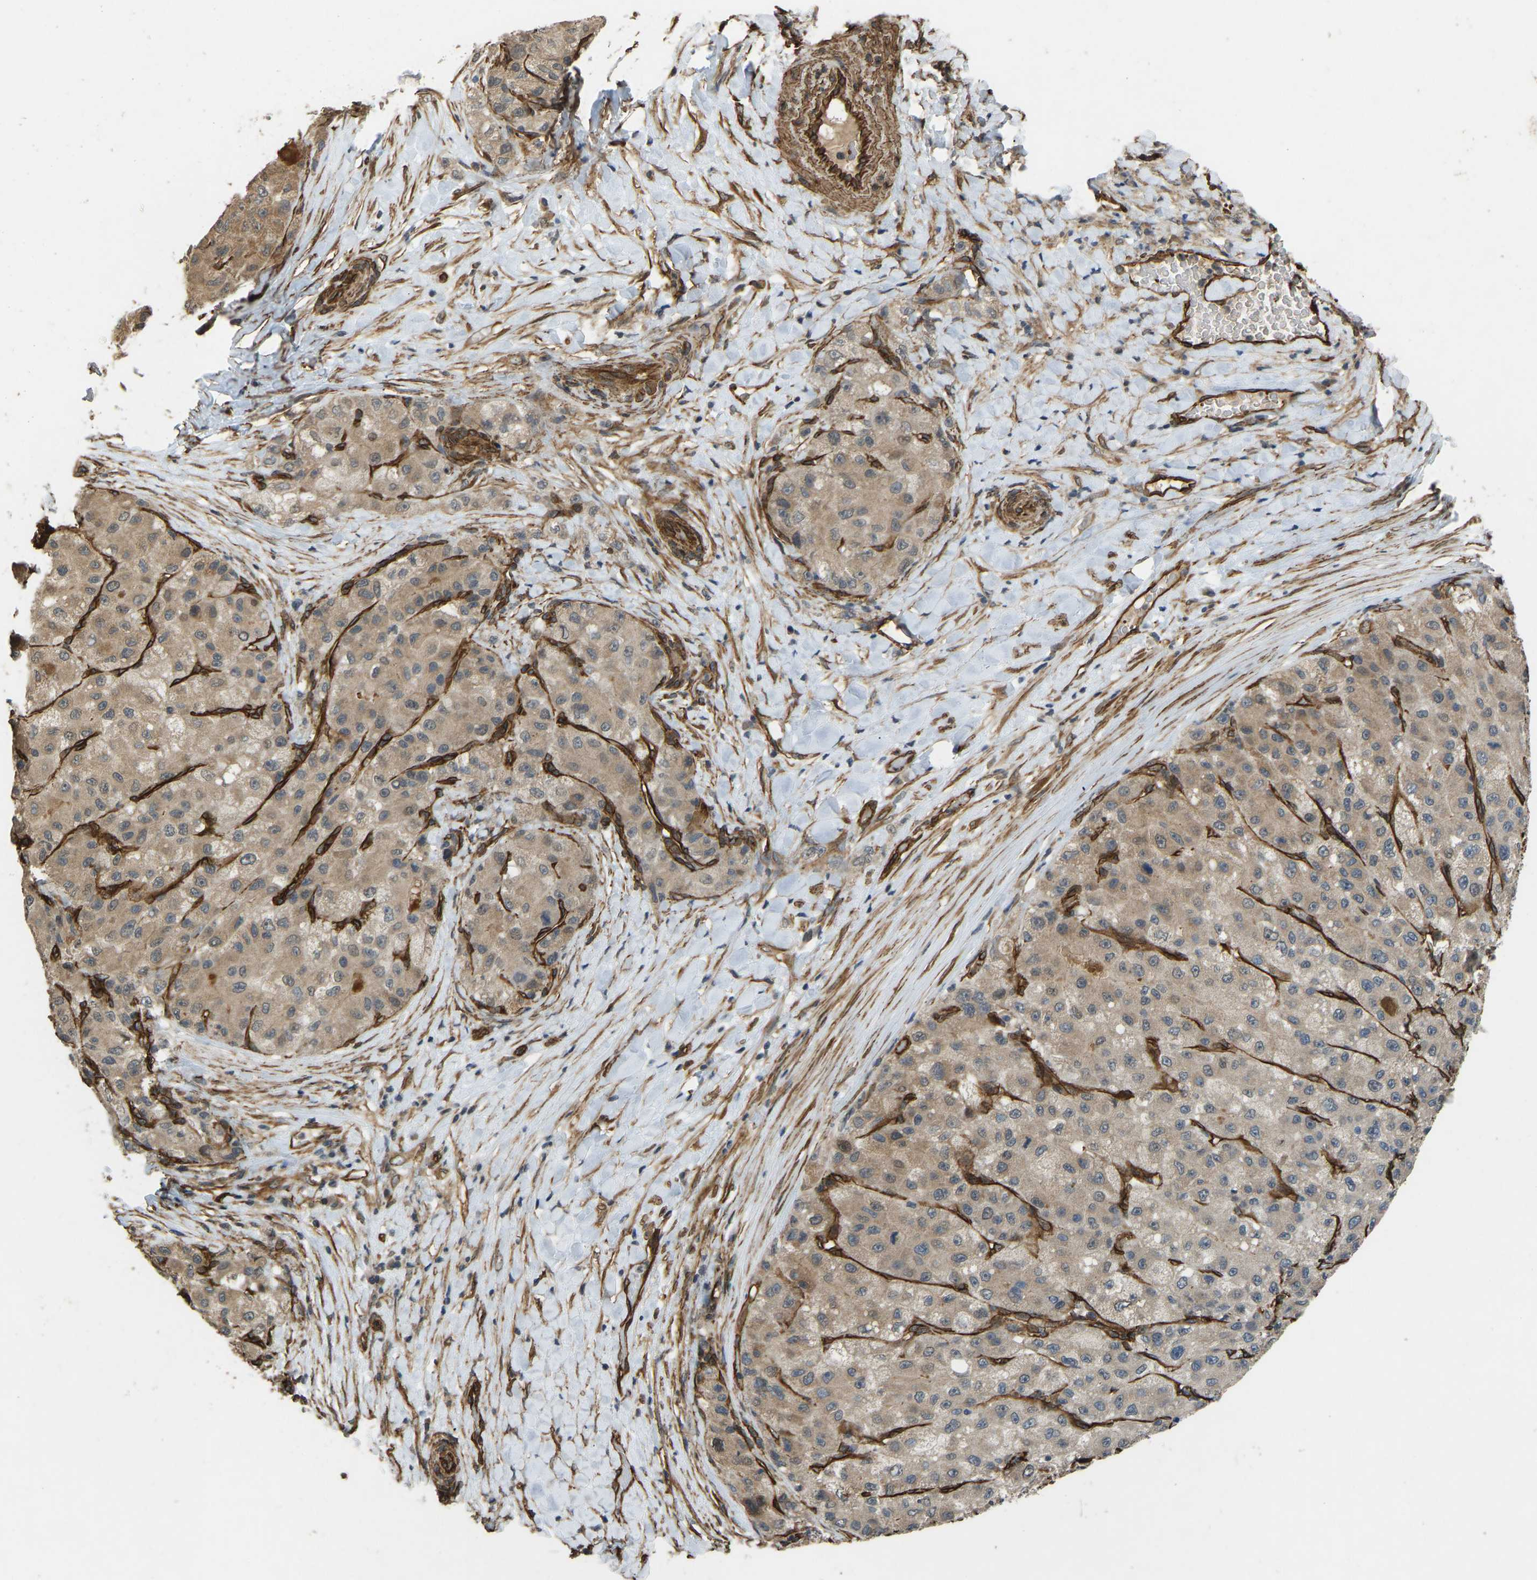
{"staining": {"intensity": "moderate", "quantity": ">75%", "location": "cytoplasmic/membranous"}, "tissue": "liver cancer", "cell_type": "Tumor cells", "image_type": "cancer", "snomed": [{"axis": "morphology", "description": "Carcinoma, Hepatocellular, NOS"}, {"axis": "topography", "description": "Liver"}], "caption": "Liver cancer (hepatocellular carcinoma) stained with immunohistochemistry reveals moderate cytoplasmic/membranous positivity in about >75% of tumor cells.", "gene": "NMB", "patient": {"sex": "male", "age": 80}}